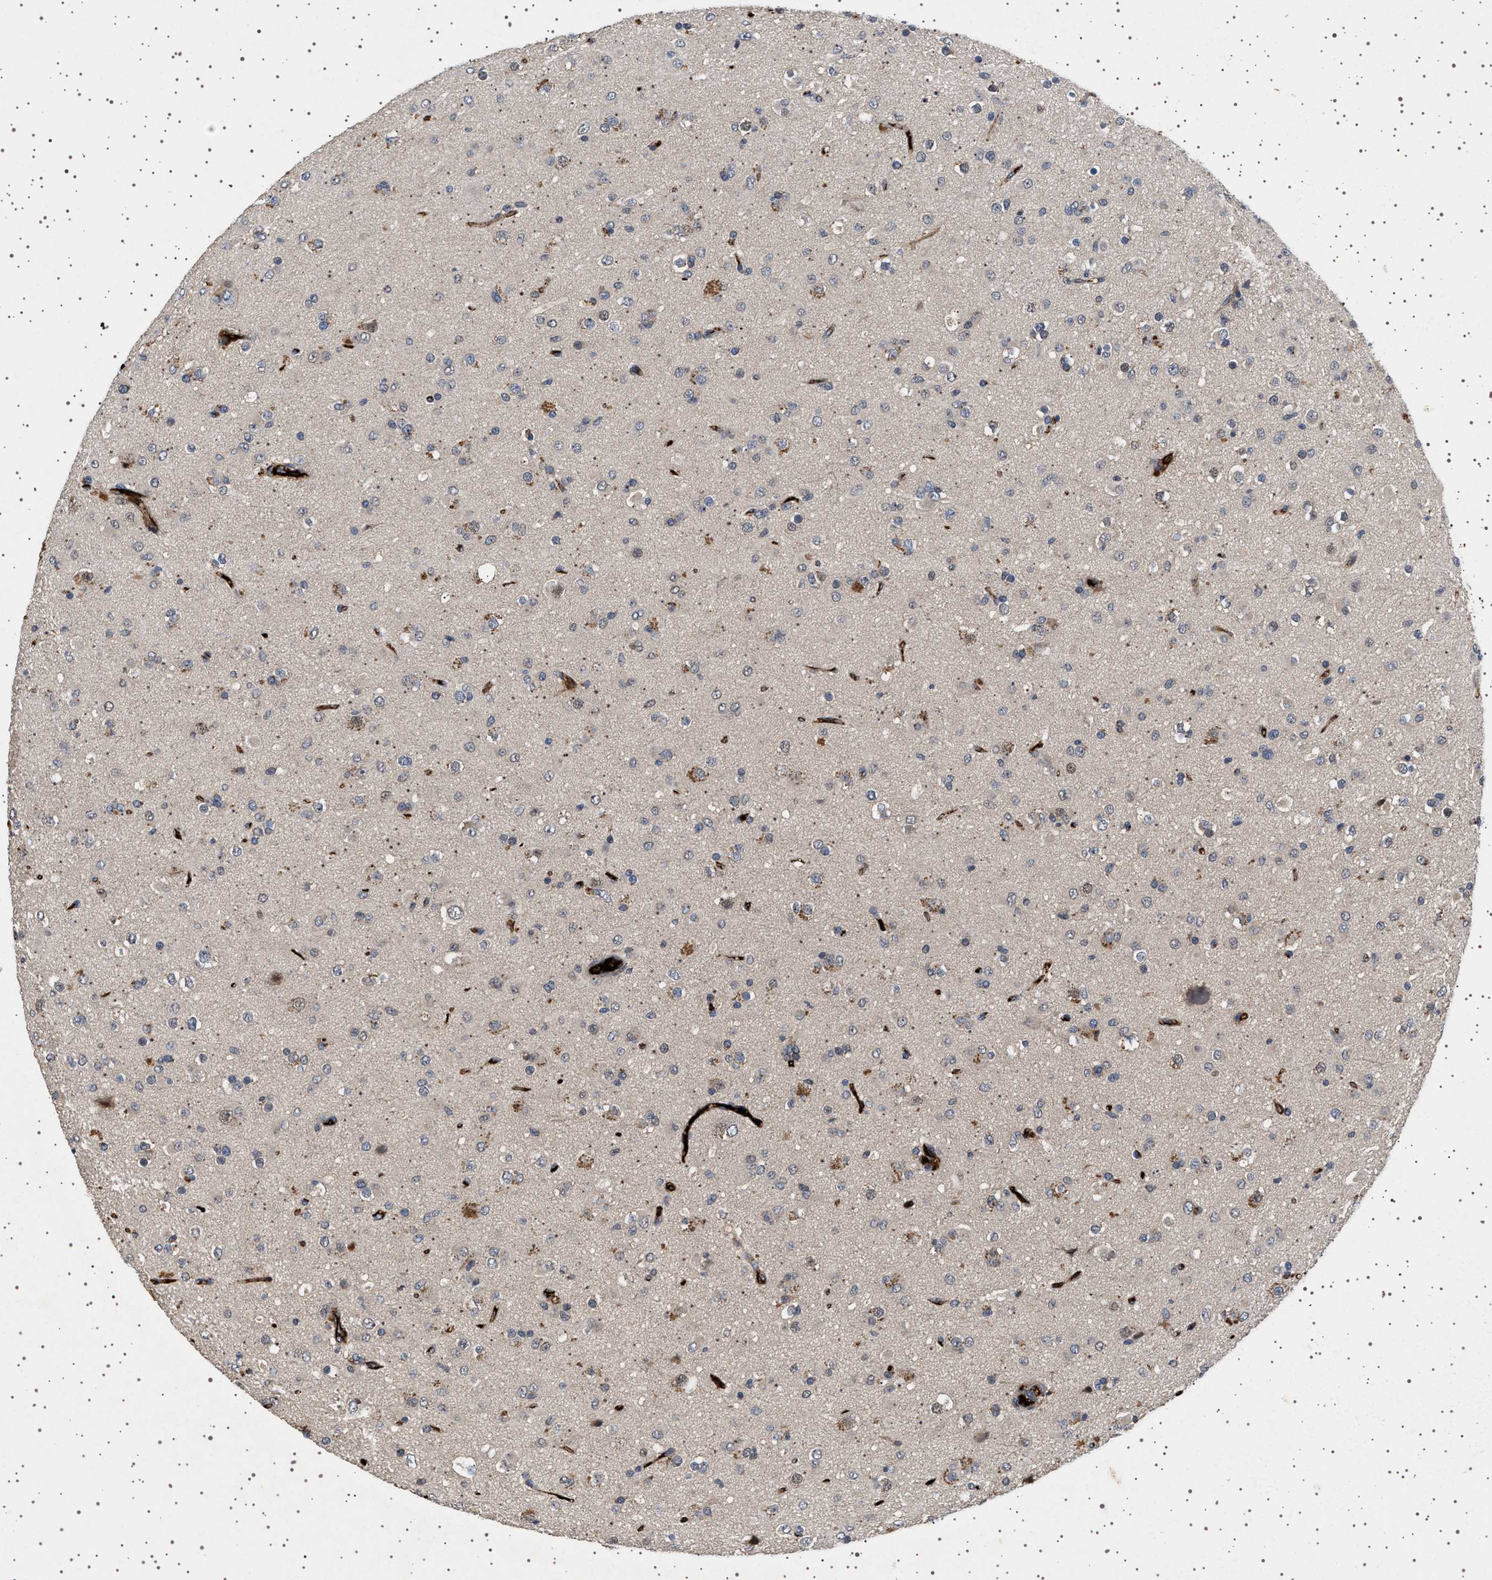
{"staining": {"intensity": "moderate", "quantity": "<25%", "location": "cytoplasmic/membranous"}, "tissue": "glioma", "cell_type": "Tumor cells", "image_type": "cancer", "snomed": [{"axis": "morphology", "description": "Glioma, malignant, Low grade"}, {"axis": "topography", "description": "Brain"}], "caption": "The immunohistochemical stain highlights moderate cytoplasmic/membranous positivity in tumor cells of low-grade glioma (malignant) tissue.", "gene": "FICD", "patient": {"sex": "male", "age": 65}}